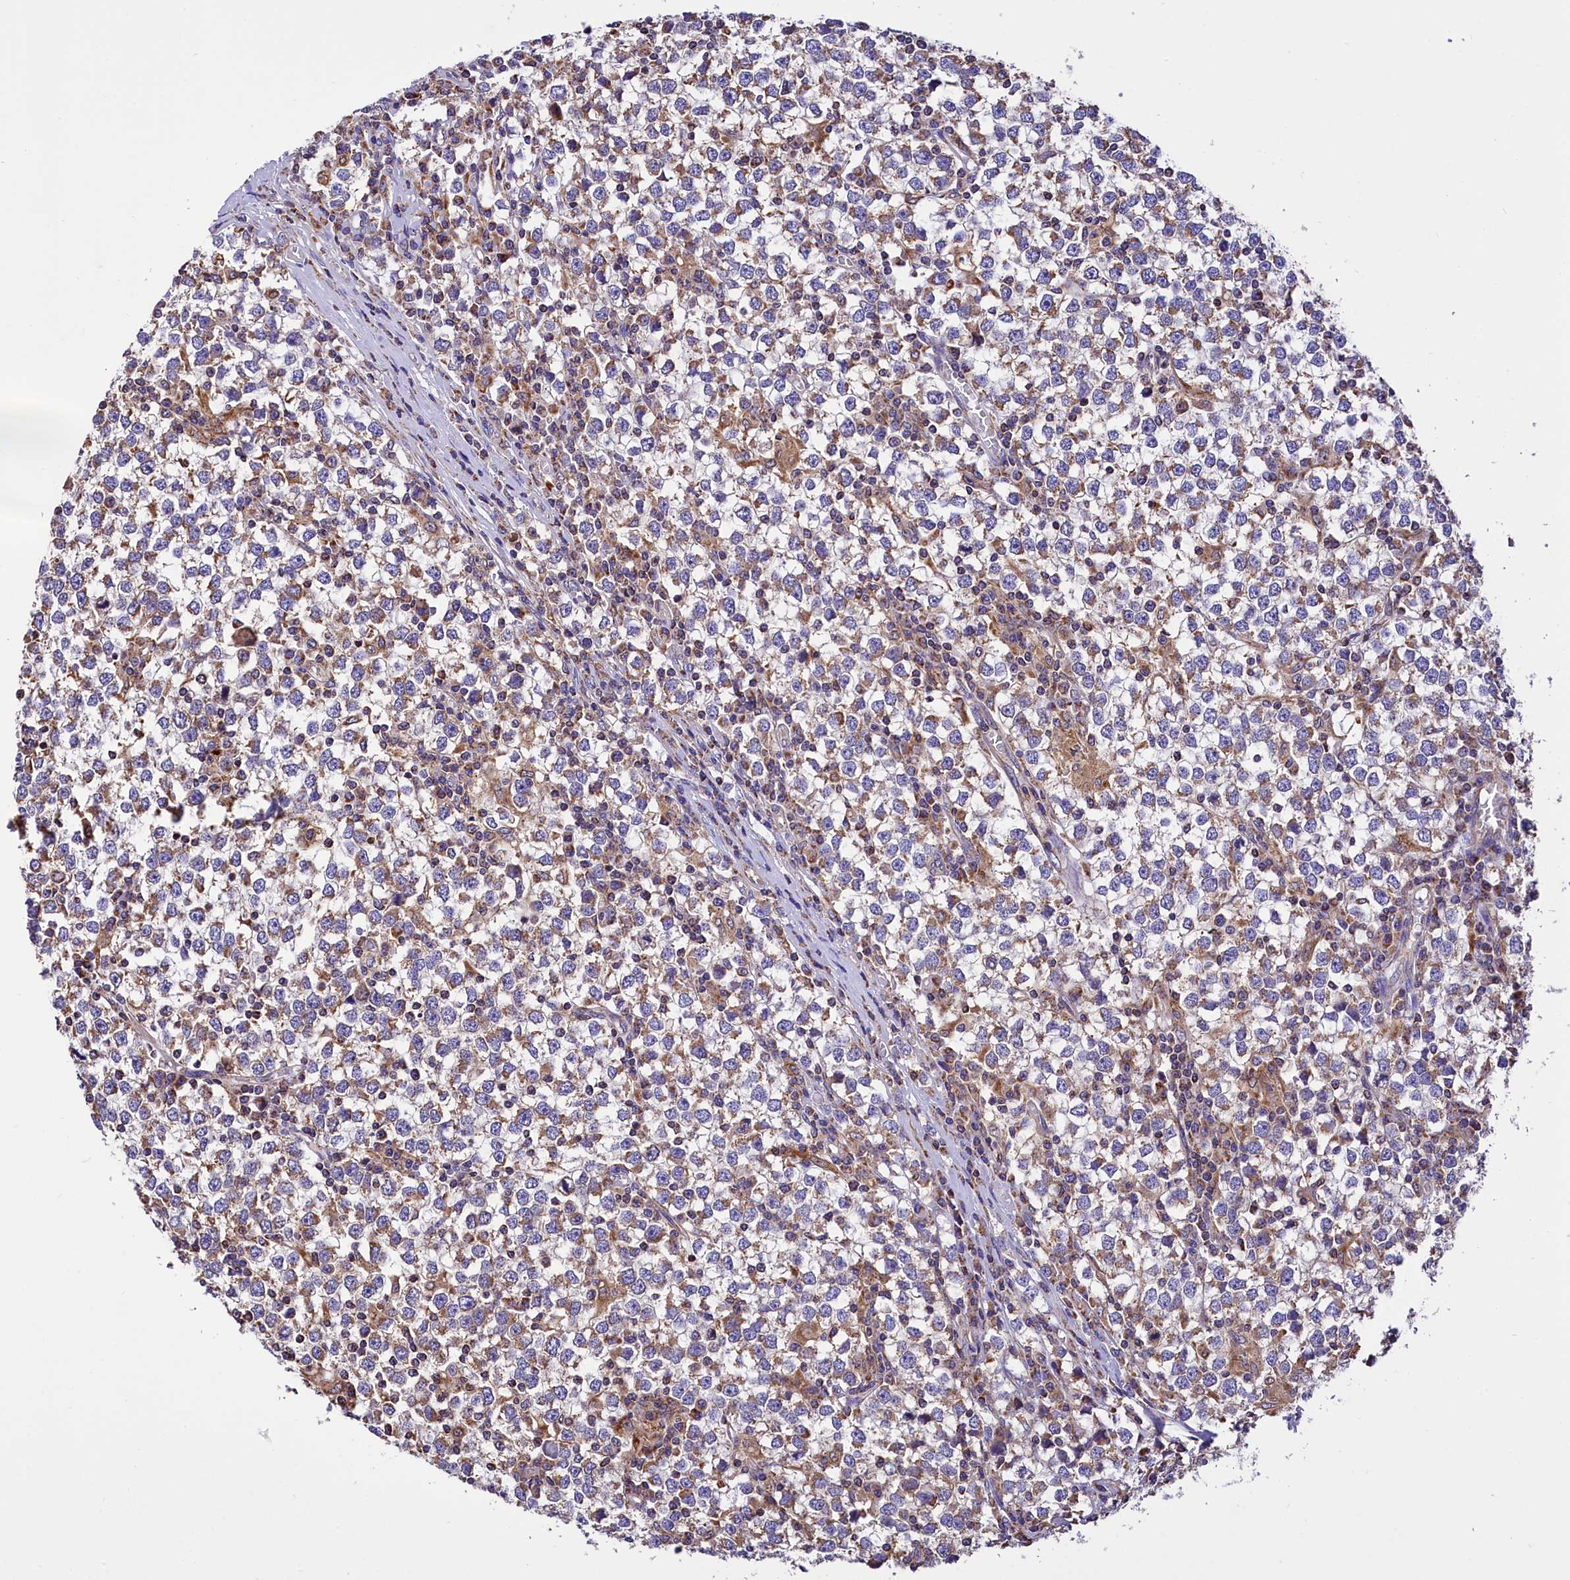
{"staining": {"intensity": "negative", "quantity": "none", "location": "none"}, "tissue": "testis cancer", "cell_type": "Tumor cells", "image_type": "cancer", "snomed": [{"axis": "morphology", "description": "Seminoma, NOS"}, {"axis": "topography", "description": "Testis"}], "caption": "This is an immunohistochemistry (IHC) micrograph of human testis cancer (seminoma). There is no staining in tumor cells.", "gene": "TASOR2", "patient": {"sex": "male", "age": 65}}